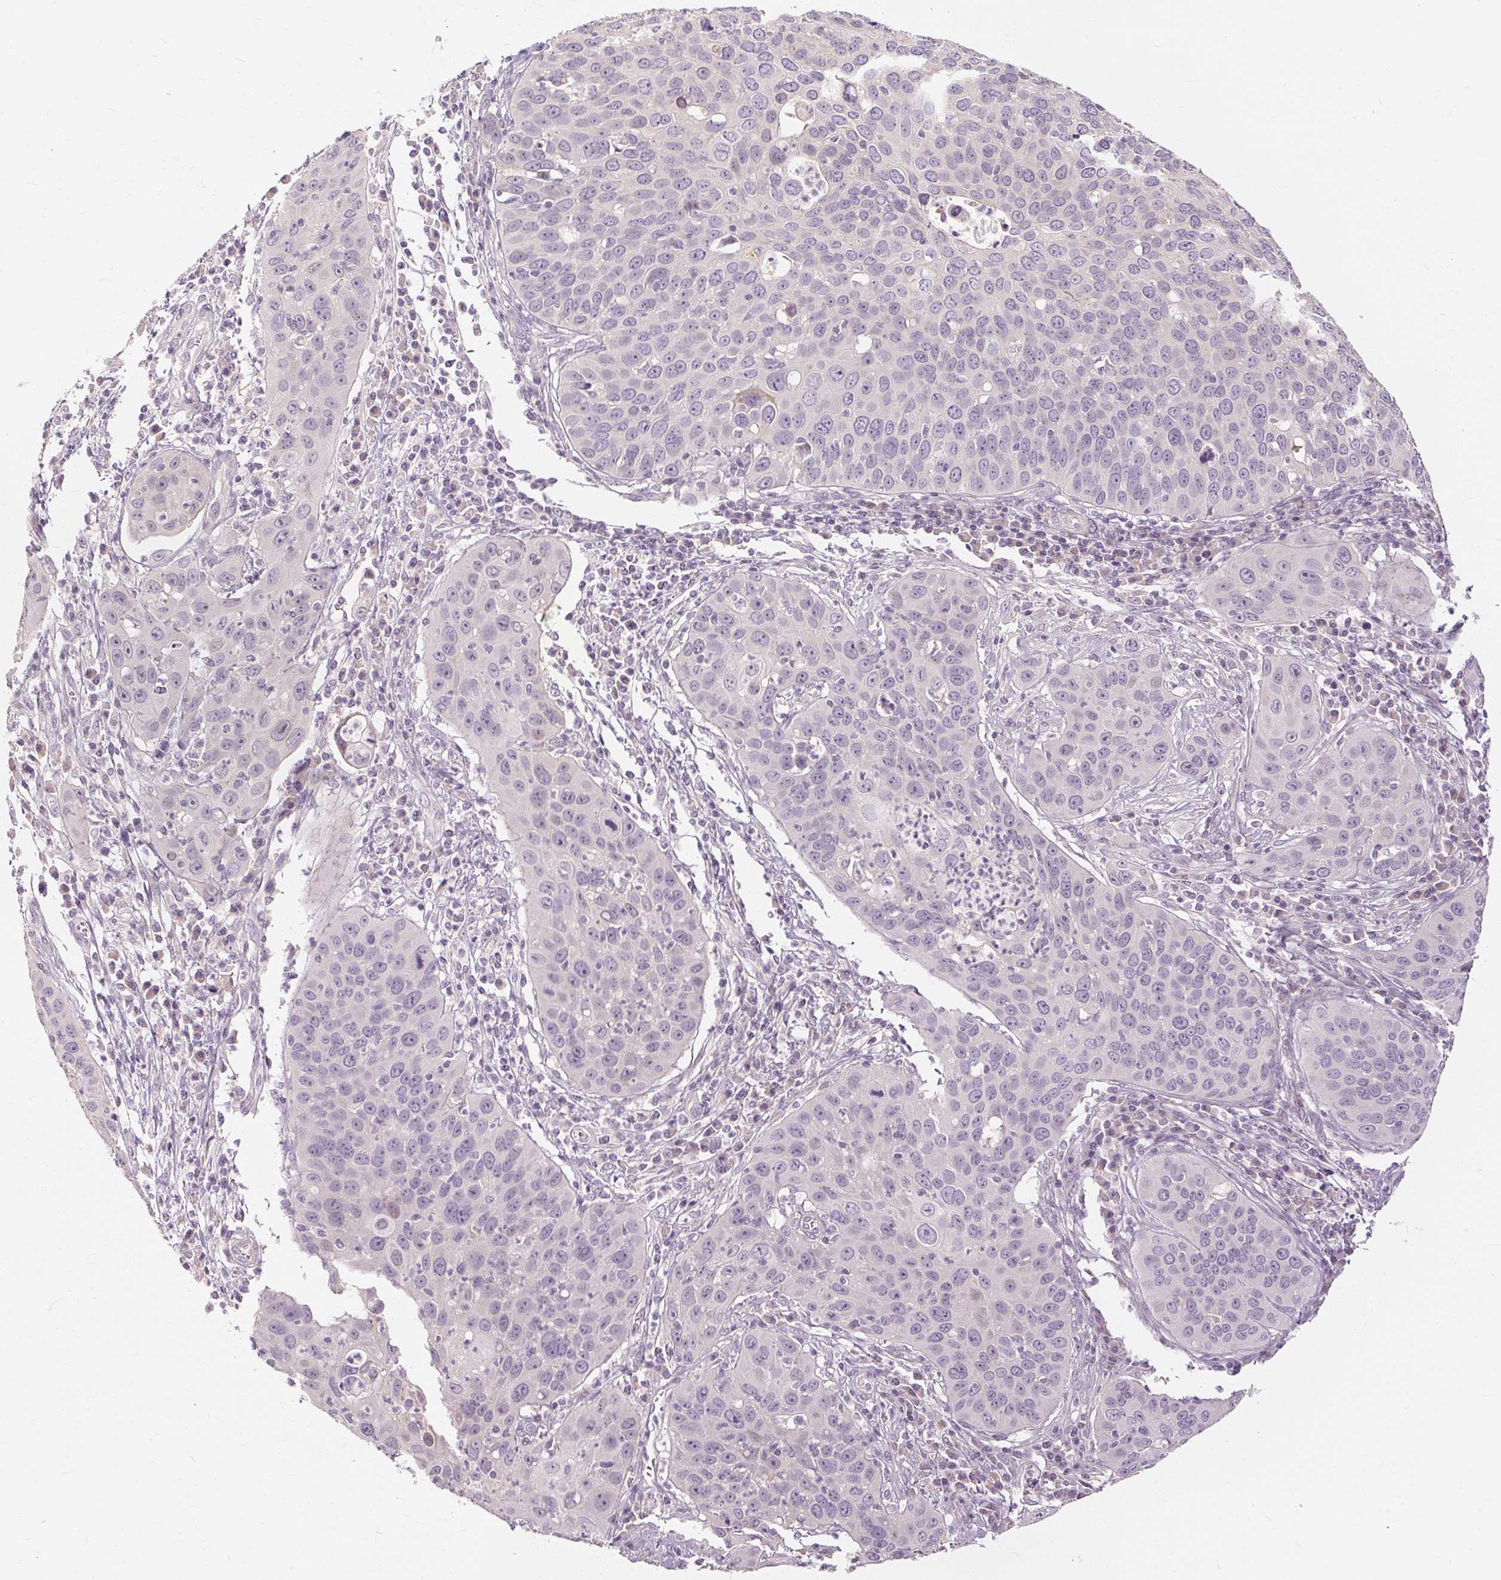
{"staining": {"intensity": "negative", "quantity": "none", "location": "none"}, "tissue": "cervical cancer", "cell_type": "Tumor cells", "image_type": "cancer", "snomed": [{"axis": "morphology", "description": "Squamous cell carcinoma, NOS"}, {"axis": "topography", "description": "Cervix"}], "caption": "The photomicrograph exhibits no significant staining in tumor cells of cervical cancer (squamous cell carcinoma).", "gene": "CAPN3", "patient": {"sex": "female", "age": 36}}